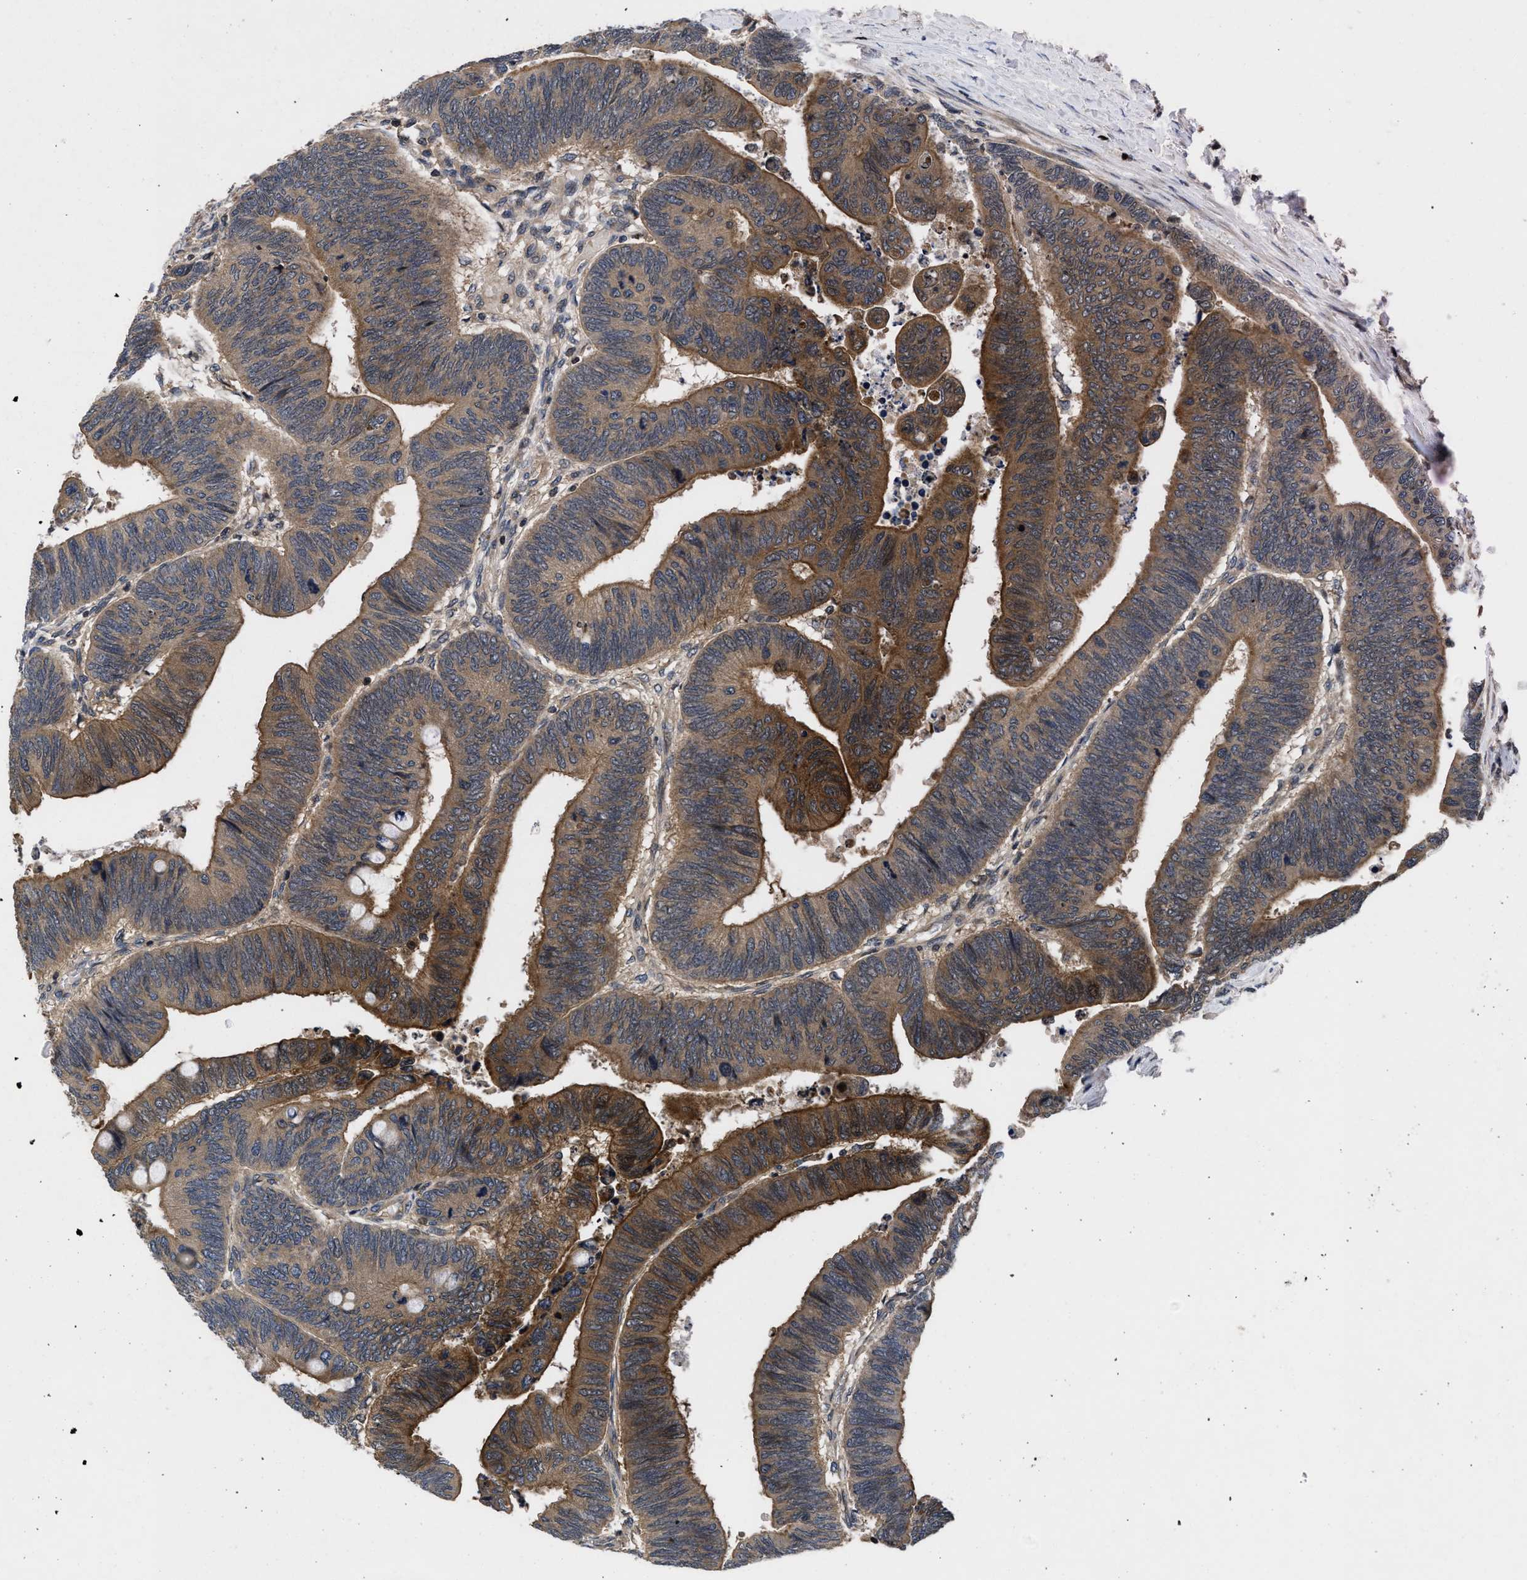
{"staining": {"intensity": "moderate", "quantity": "25%-75%", "location": "cytoplasmic/membranous"}, "tissue": "colorectal cancer", "cell_type": "Tumor cells", "image_type": "cancer", "snomed": [{"axis": "morphology", "description": "Normal tissue, NOS"}, {"axis": "morphology", "description": "Adenocarcinoma, NOS"}, {"axis": "topography", "description": "Rectum"}, {"axis": "topography", "description": "Peripheral nerve tissue"}], "caption": "Human adenocarcinoma (colorectal) stained with a brown dye displays moderate cytoplasmic/membranous positive staining in approximately 25%-75% of tumor cells.", "gene": "FAM200A", "patient": {"sex": "male", "age": 92}}